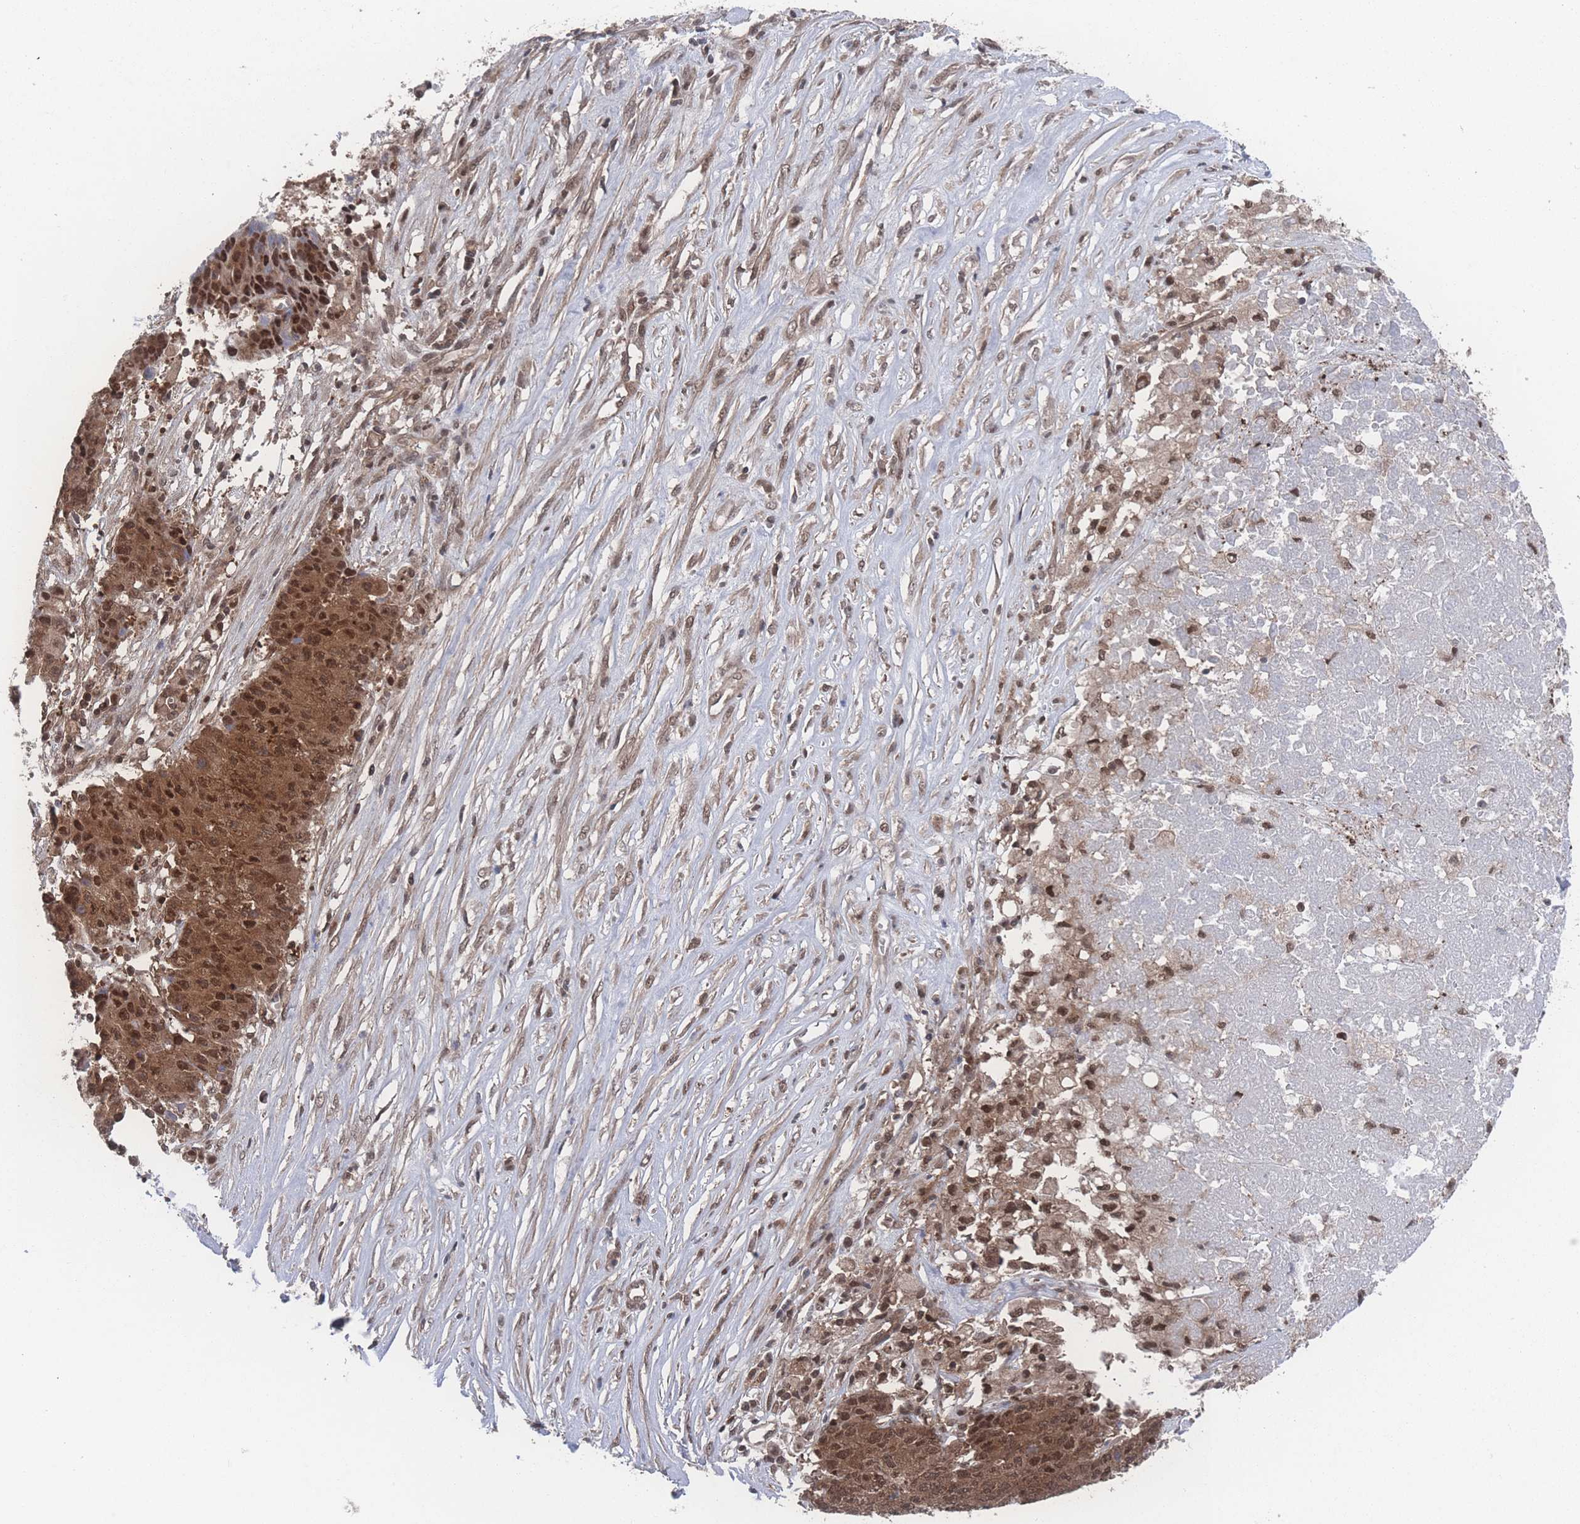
{"staining": {"intensity": "strong", "quantity": ">75%", "location": "cytoplasmic/membranous,nuclear"}, "tissue": "ovarian cancer", "cell_type": "Tumor cells", "image_type": "cancer", "snomed": [{"axis": "morphology", "description": "Carcinoma, endometroid"}, {"axis": "topography", "description": "Ovary"}], "caption": "About >75% of tumor cells in ovarian endometroid carcinoma reveal strong cytoplasmic/membranous and nuclear protein expression as visualized by brown immunohistochemical staining.", "gene": "PSMA1", "patient": {"sex": "female", "age": 42}}